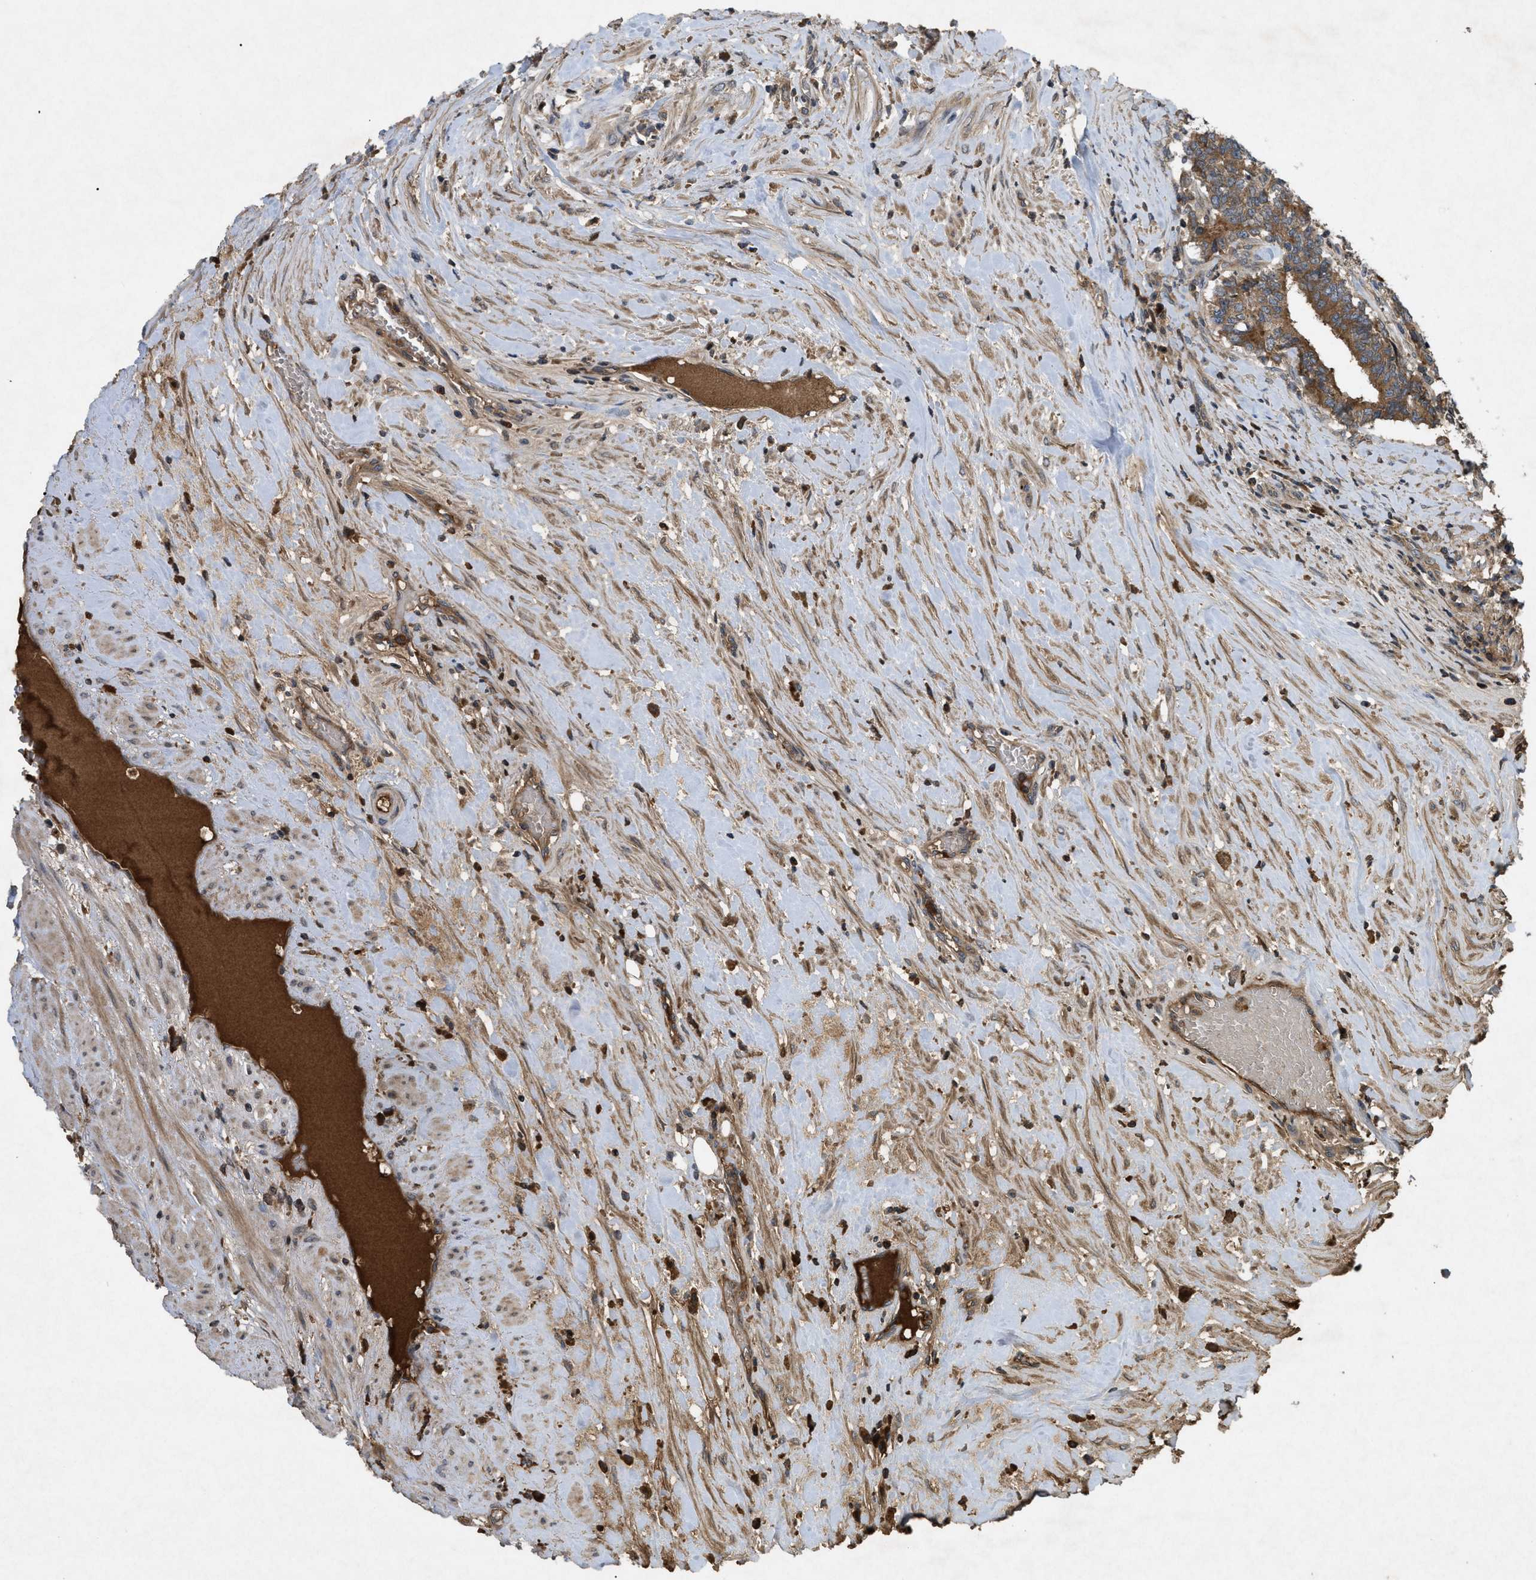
{"staining": {"intensity": "moderate", "quantity": ">75%", "location": "cytoplasmic/membranous"}, "tissue": "prostate cancer", "cell_type": "Tumor cells", "image_type": "cancer", "snomed": [{"axis": "morphology", "description": "Normal tissue, NOS"}, {"axis": "morphology", "description": "Adenocarcinoma, High grade"}, {"axis": "topography", "description": "Prostate"}, {"axis": "topography", "description": "Seminal veicle"}], "caption": "Moderate cytoplasmic/membranous protein positivity is present in about >75% of tumor cells in prostate cancer. (DAB IHC with brightfield microscopy, high magnification).", "gene": "RAB2A", "patient": {"sex": "male", "age": 55}}